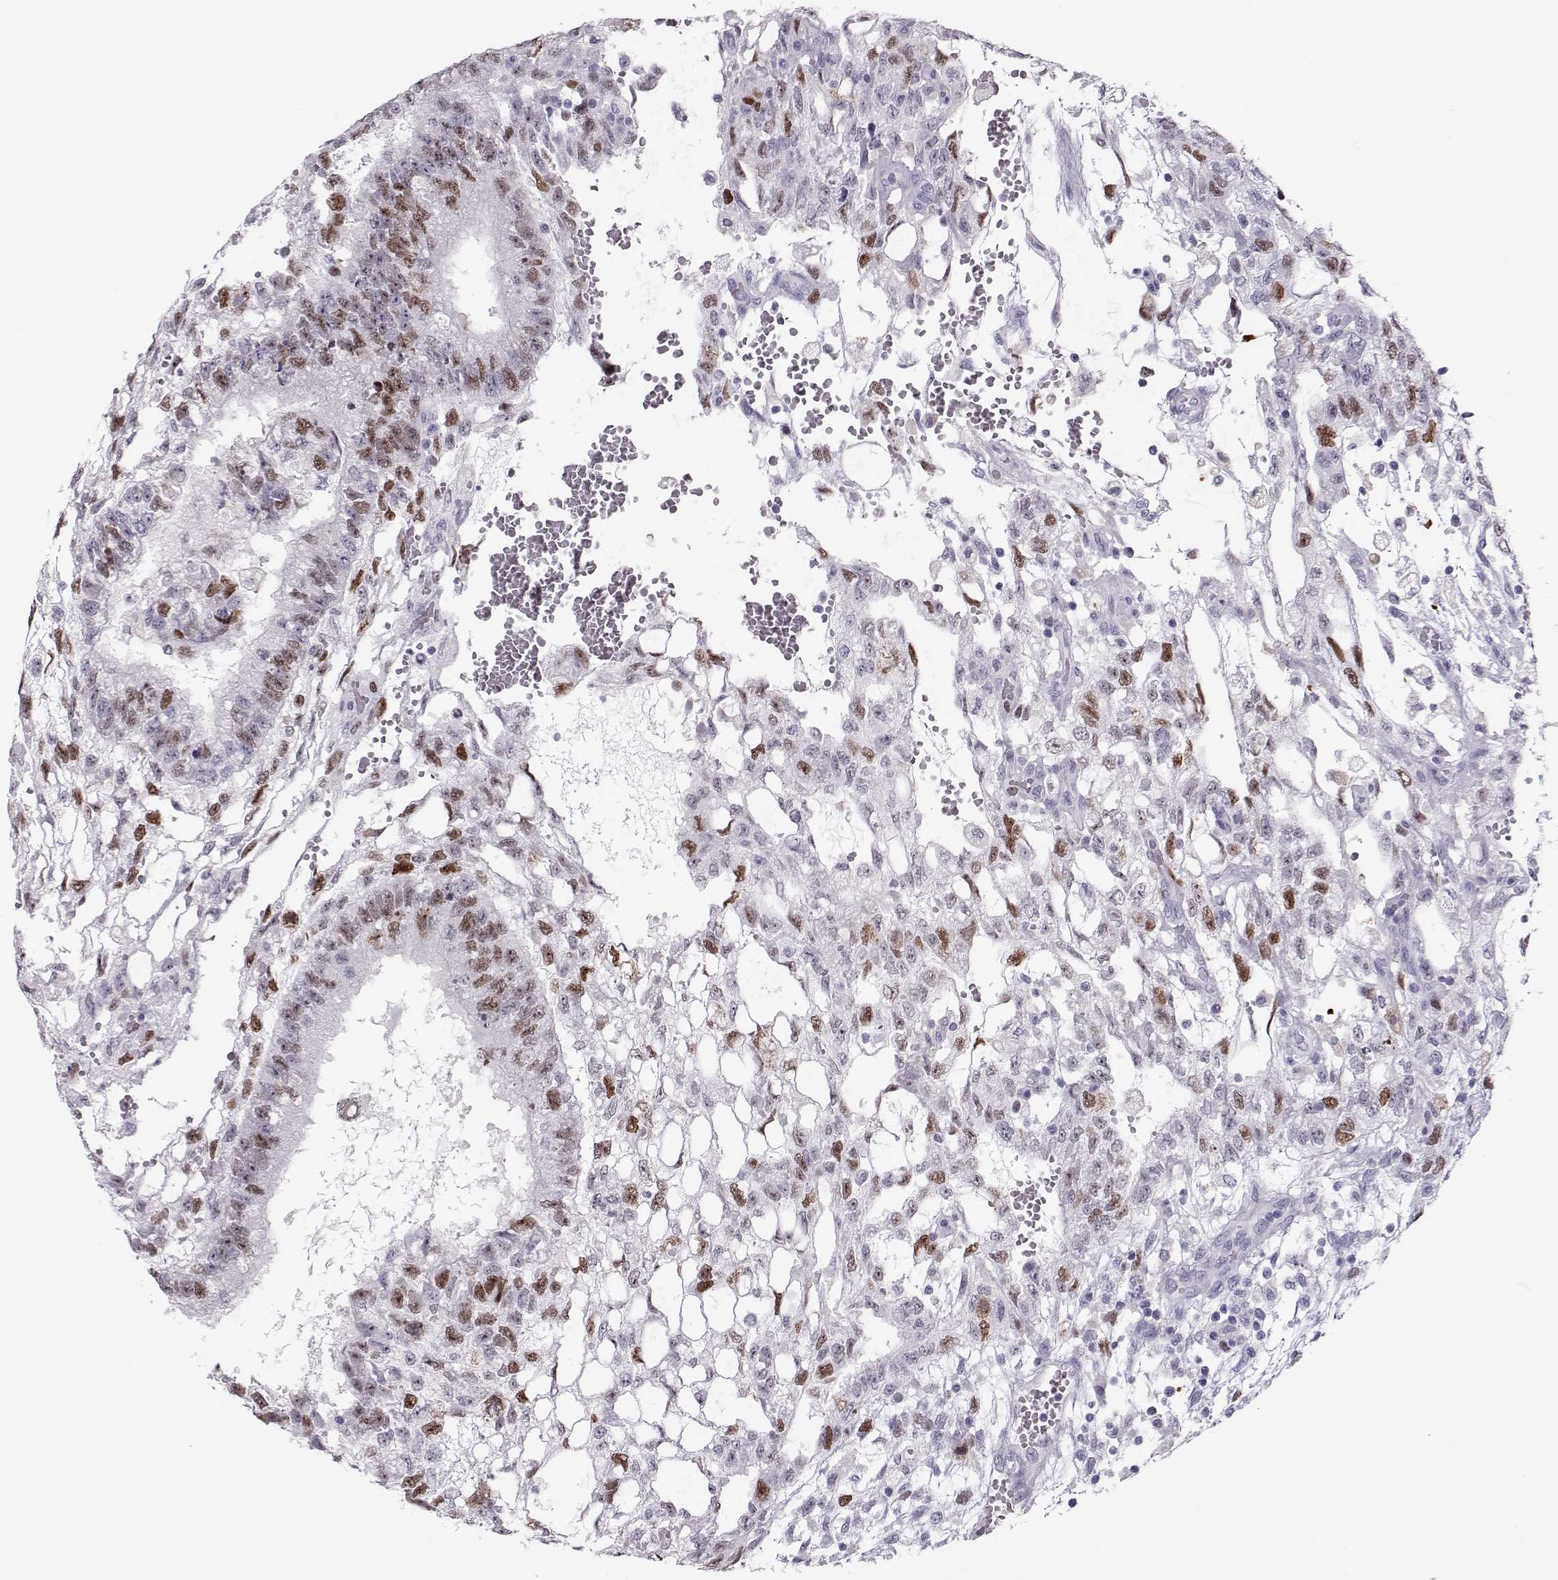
{"staining": {"intensity": "strong", "quantity": "<25%", "location": "nuclear"}, "tissue": "testis cancer", "cell_type": "Tumor cells", "image_type": "cancer", "snomed": [{"axis": "morphology", "description": "Carcinoma, Embryonal, NOS"}, {"axis": "topography", "description": "Testis"}], "caption": "Brown immunohistochemical staining in human testis embryonal carcinoma displays strong nuclear staining in approximately <25% of tumor cells. Using DAB (brown) and hematoxylin (blue) stains, captured at high magnification using brightfield microscopy.", "gene": "SGO1", "patient": {"sex": "male", "age": 32}}